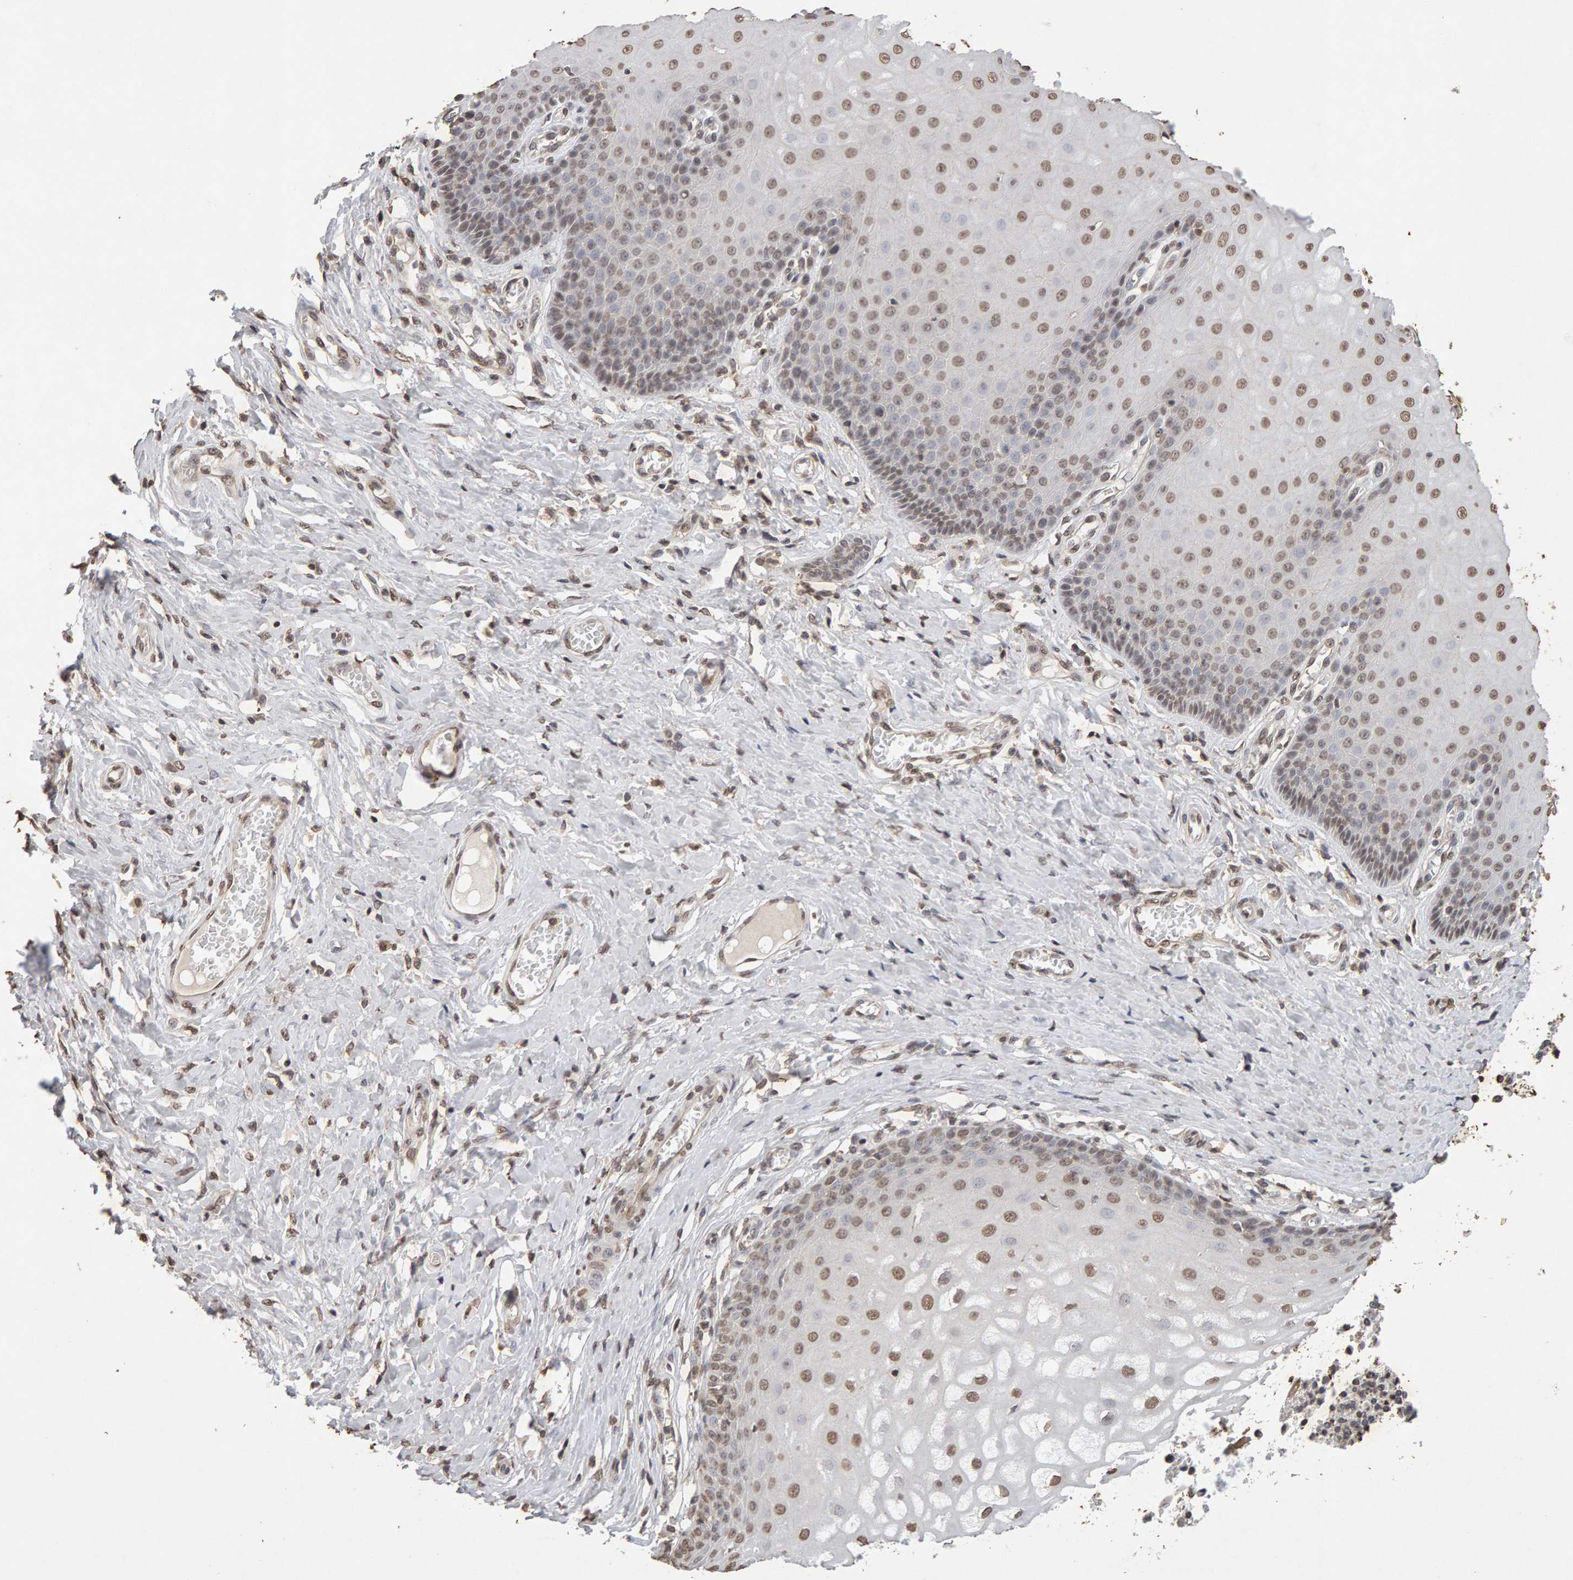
{"staining": {"intensity": "moderate", "quantity": ">75%", "location": "nuclear"}, "tissue": "cervix", "cell_type": "Squamous epithelial cells", "image_type": "normal", "snomed": [{"axis": "morphology", "description": "Normal tissue, NOS"}, {"axis": "topography", "description": "Cervix"}], "caption": "A photomicrograph showing moderate nuclear staining in approximately >75% of squamous epithelial cells in unremarkable cervix, as visualized by brown immunohistochemical staining.", "gene": "DNAJB5", "patient": {"sex": "female", "age": 55}}